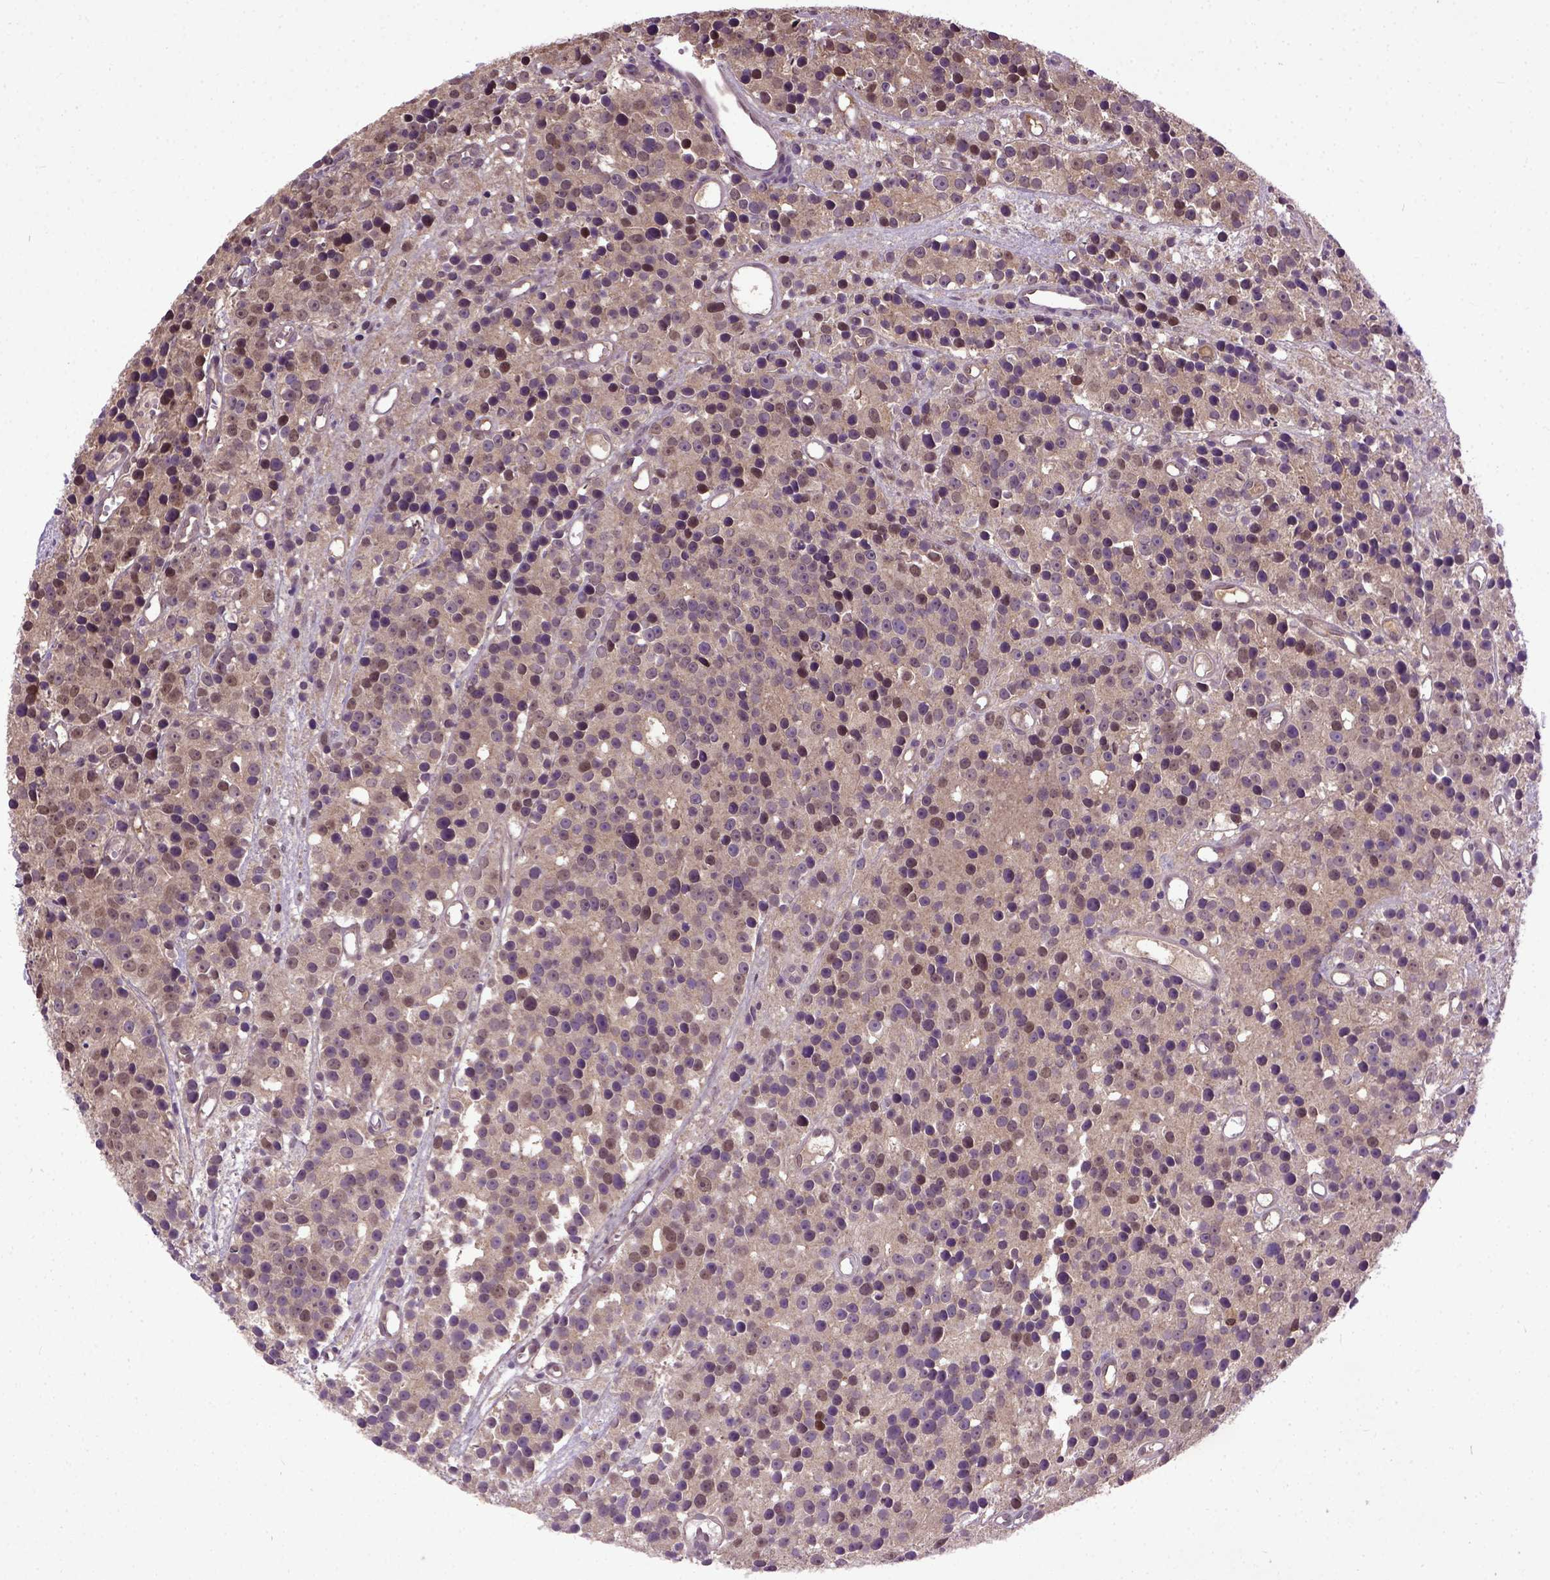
{"staining": {"intensity": "moderate", "quantity": "<25%", "location": "cytoplasmic/membranous,nuclear"}, "tissue": "prostate cancer", "cell_type": "Tumor cells", "image_type": "cancer", "snomed": [{"axis": "morphology", "description": "Adenocarcinoma, High grade"}, {"axis": "topography", "description": "Prostate"}], "caption": "Prostate cancer (adenocarcinoma (high-grade)) stained with a protein marker reveals moderate staining in tumor cells.", "gene": "UBA3", "patient": {"sex": "male", "age": 77}}